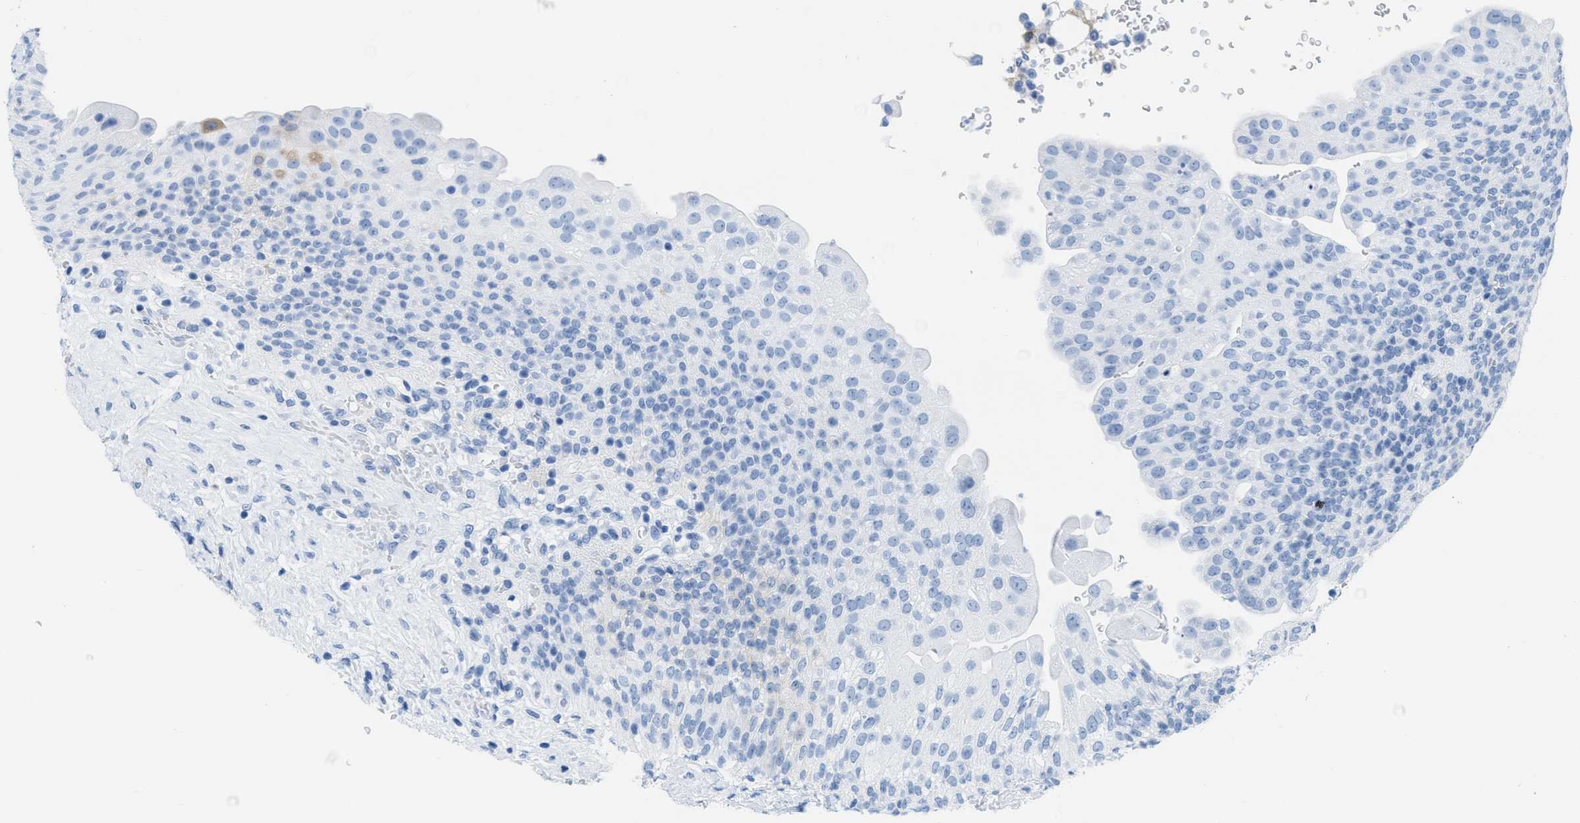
{"staining": {"intensity": "negative", "quantity": "none", "location": "none"}, "tissue": "urinary bladder", "cell_type": "Urothelial cells", "image_type": "normal", "snomed": [{"axis": "morphology", "description": "Urothelial carcinoma, High grade"}, {"axis": "topography", "description": "Urinary bladder"}], "caption": "A high-resolution photomicrograph shows immunohistochemistry staining of benign urinary bladder, which shows no significant expression in urothelial cells.", "gene": "ASGR1", "patient": {"sex": "male", "age": 46}}